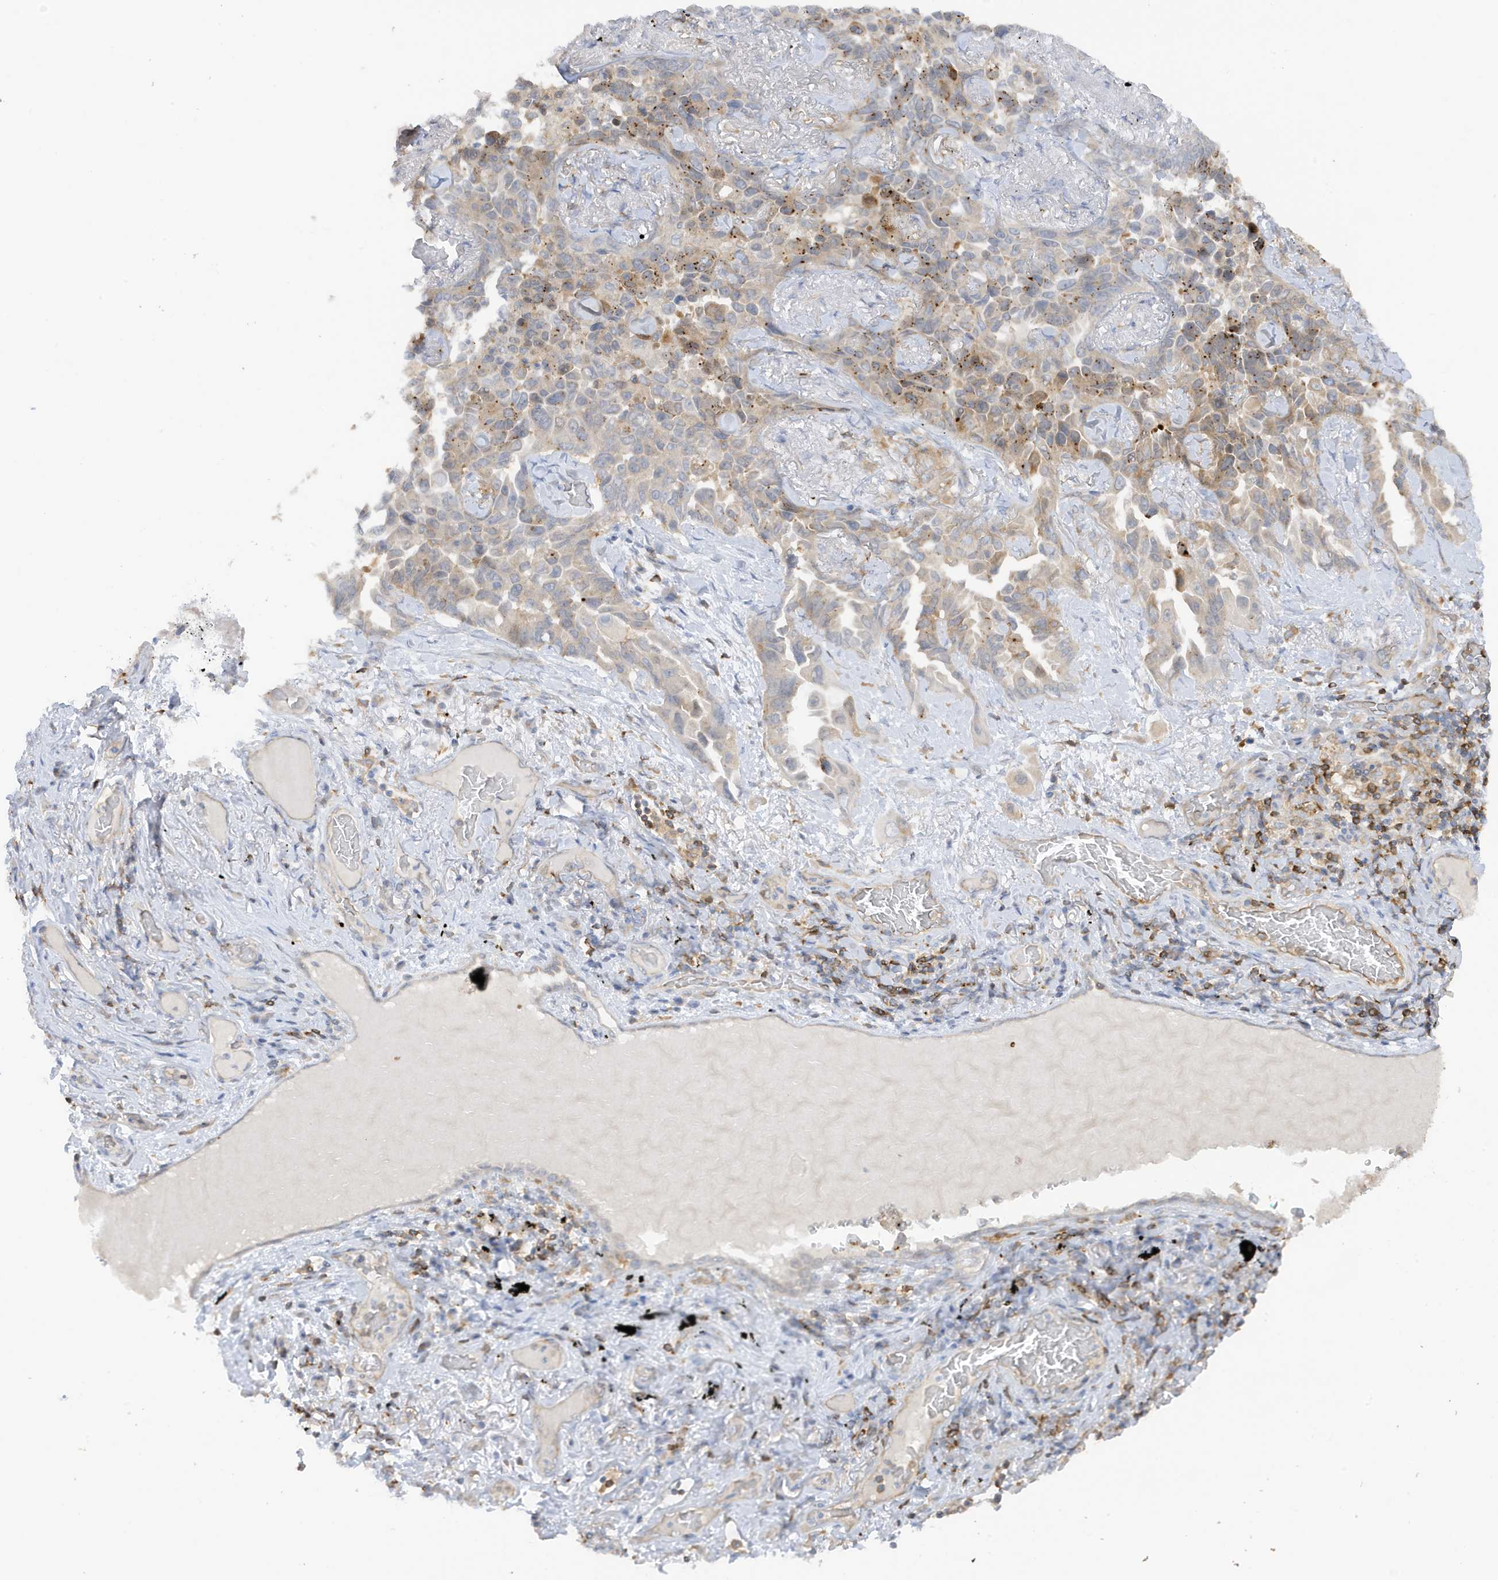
{"staining": {"intensity": "moderate", "quantity": "25%-75%", "location": "cytoplasmic/membranous"}, "tissue": "lung cancer", "cell_type": "Tumor cells", "image_type": "cancer", "snomed": [{"axis": "morphology", "description": "Adenocarcinoma, NOS"}, {"axis": "topography", "description": "Lung"}], "caption": "A photomicrograph showing moderate cytoplasmic/membranous staining in about 25%-75% of tumor cells in lung cancer (adenocarcinoma), as visualized by brown immunohistochemical staining.", "gene": "PHACTR2", "patient": {"sex": "female", "age": 67}}